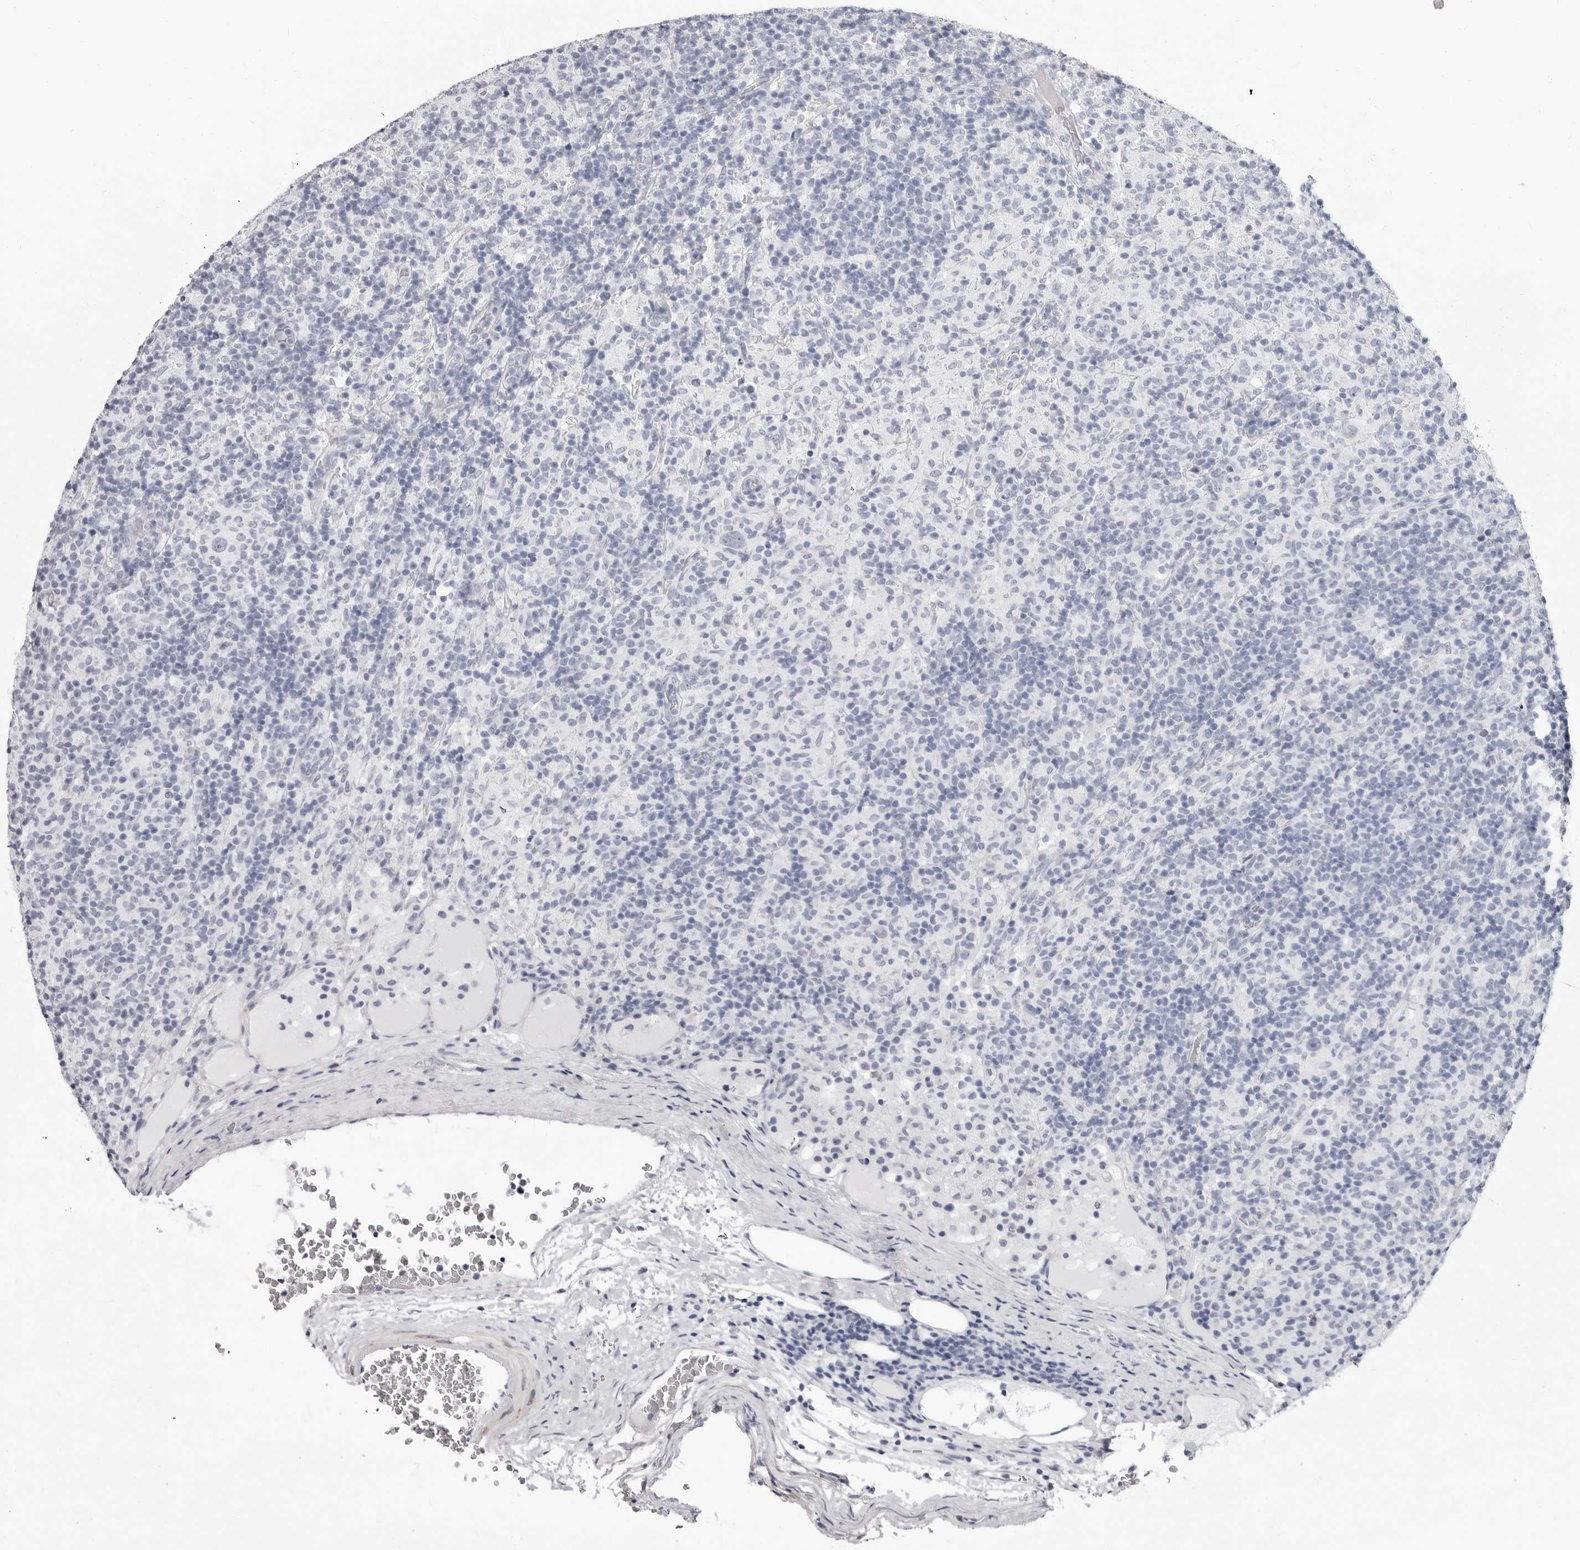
{"staining": {"intensity": "negative", "quantity": "none", "location": "none"}, "tissue": "lymphoma", "cell_type": "Tumor cells", "image_type": "cancer", "snomed": [{"axis": "morphology", "description": "Hodgkin's disease, NOS"}, {"axis": "topography", "description": "Lymph node"}], "caption": "A micrograph of human lymphoma is negative for staining in tumor cells.", "gene": "ERICH3", "patient": {"sex": "male", "age": 70}}